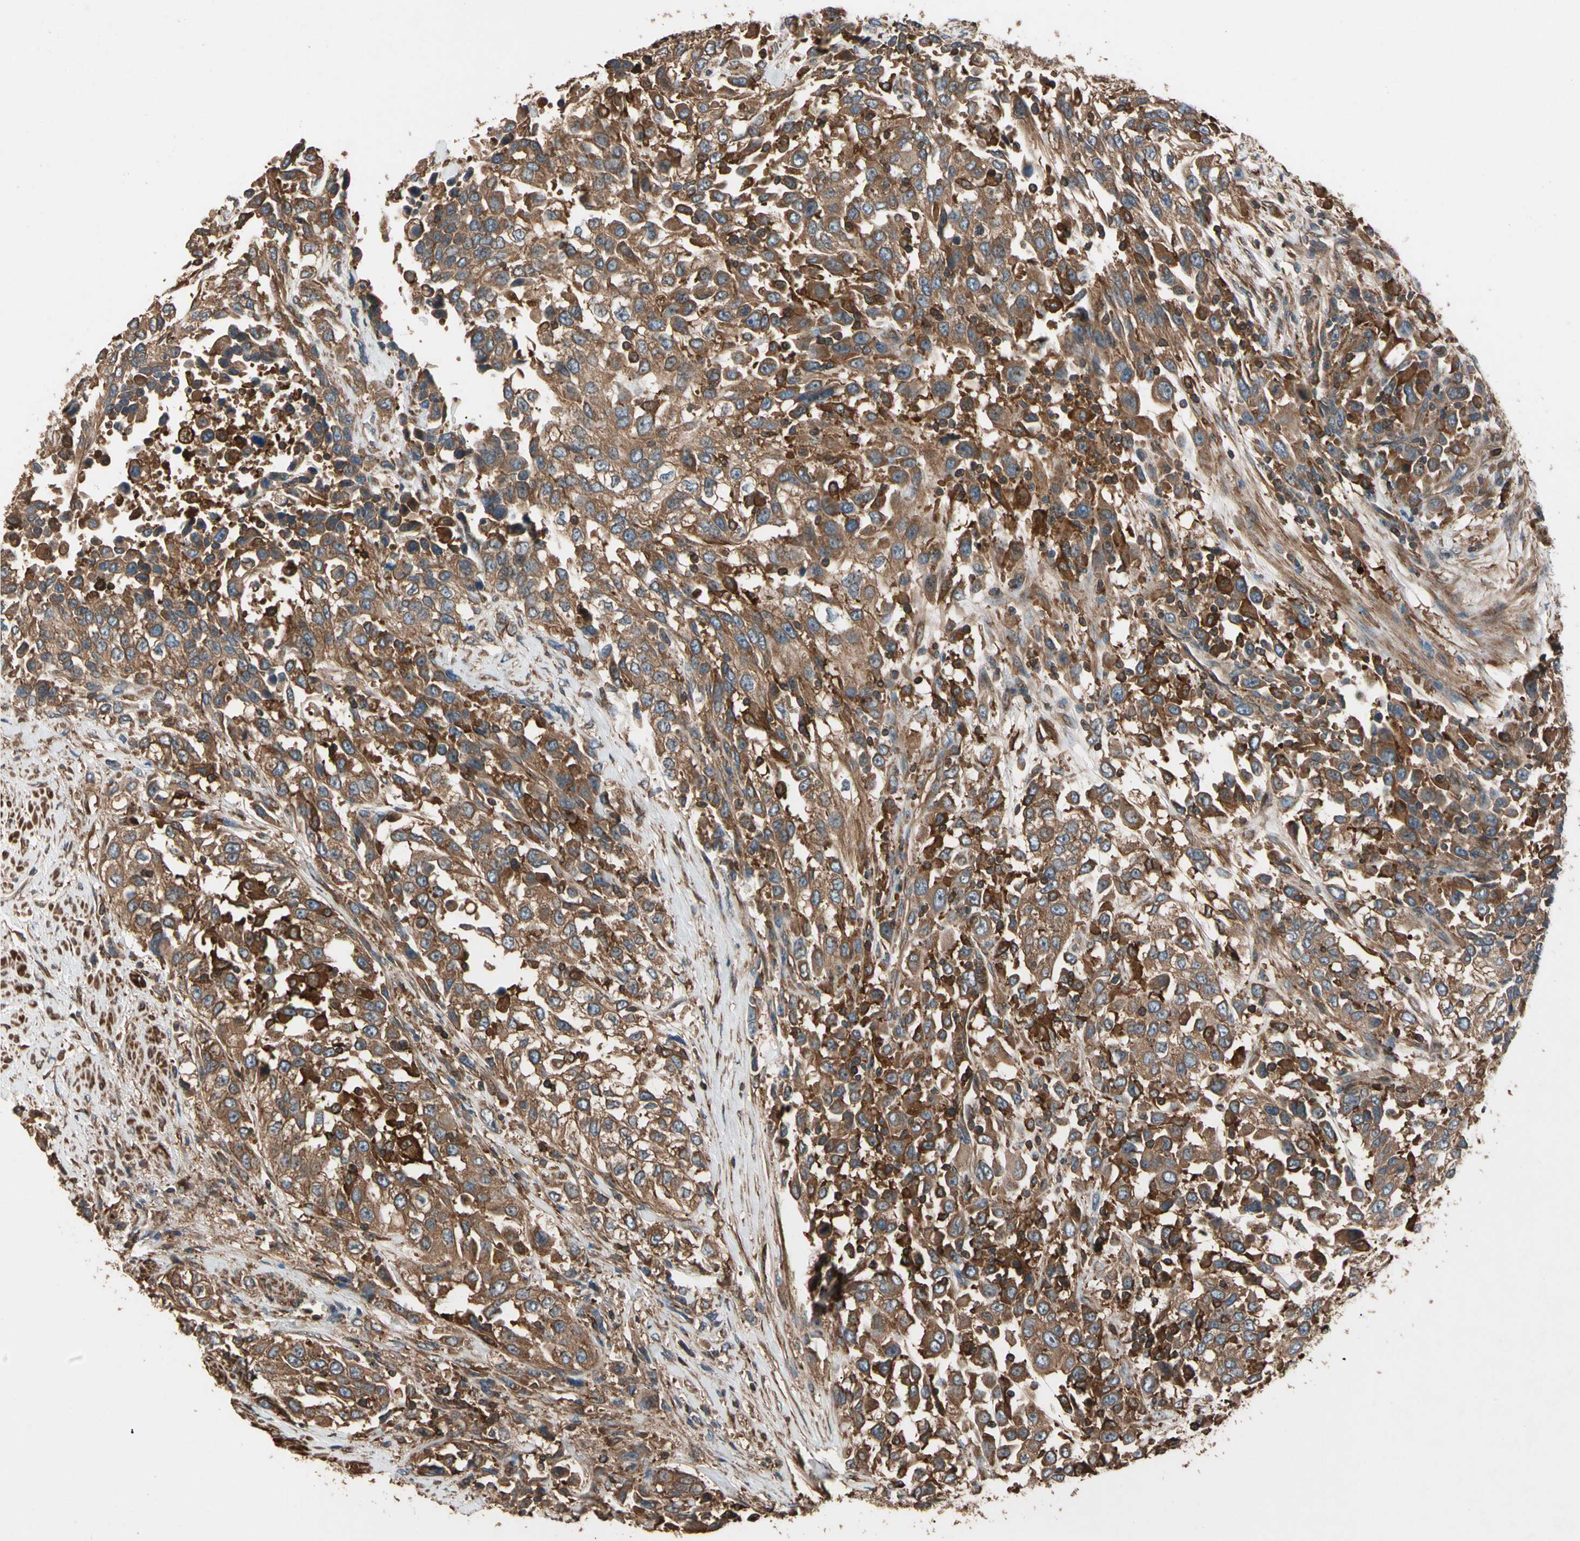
{"staining": {"intensity": "strong", "quantity": ">75%", "location": "cytoplasmic/membranous"}, "tissue": "urothelial cancer", "cell_type": "Tumor cells", "image_type": "cancer", "snomed": [{"axis": "morphology", "description": "Urothelial carcinoma, High grade"}, {"axis": "topography", "description": "Urinary bladder"}], "caption": "Urothelial cancer stained with DAB IHC reveals high levels of strong cytoplasmic/membranous expression in approximately >75% of tumor cells.", "gene": "AGBL2", "patient": {"sex": "female", "age": 80}}